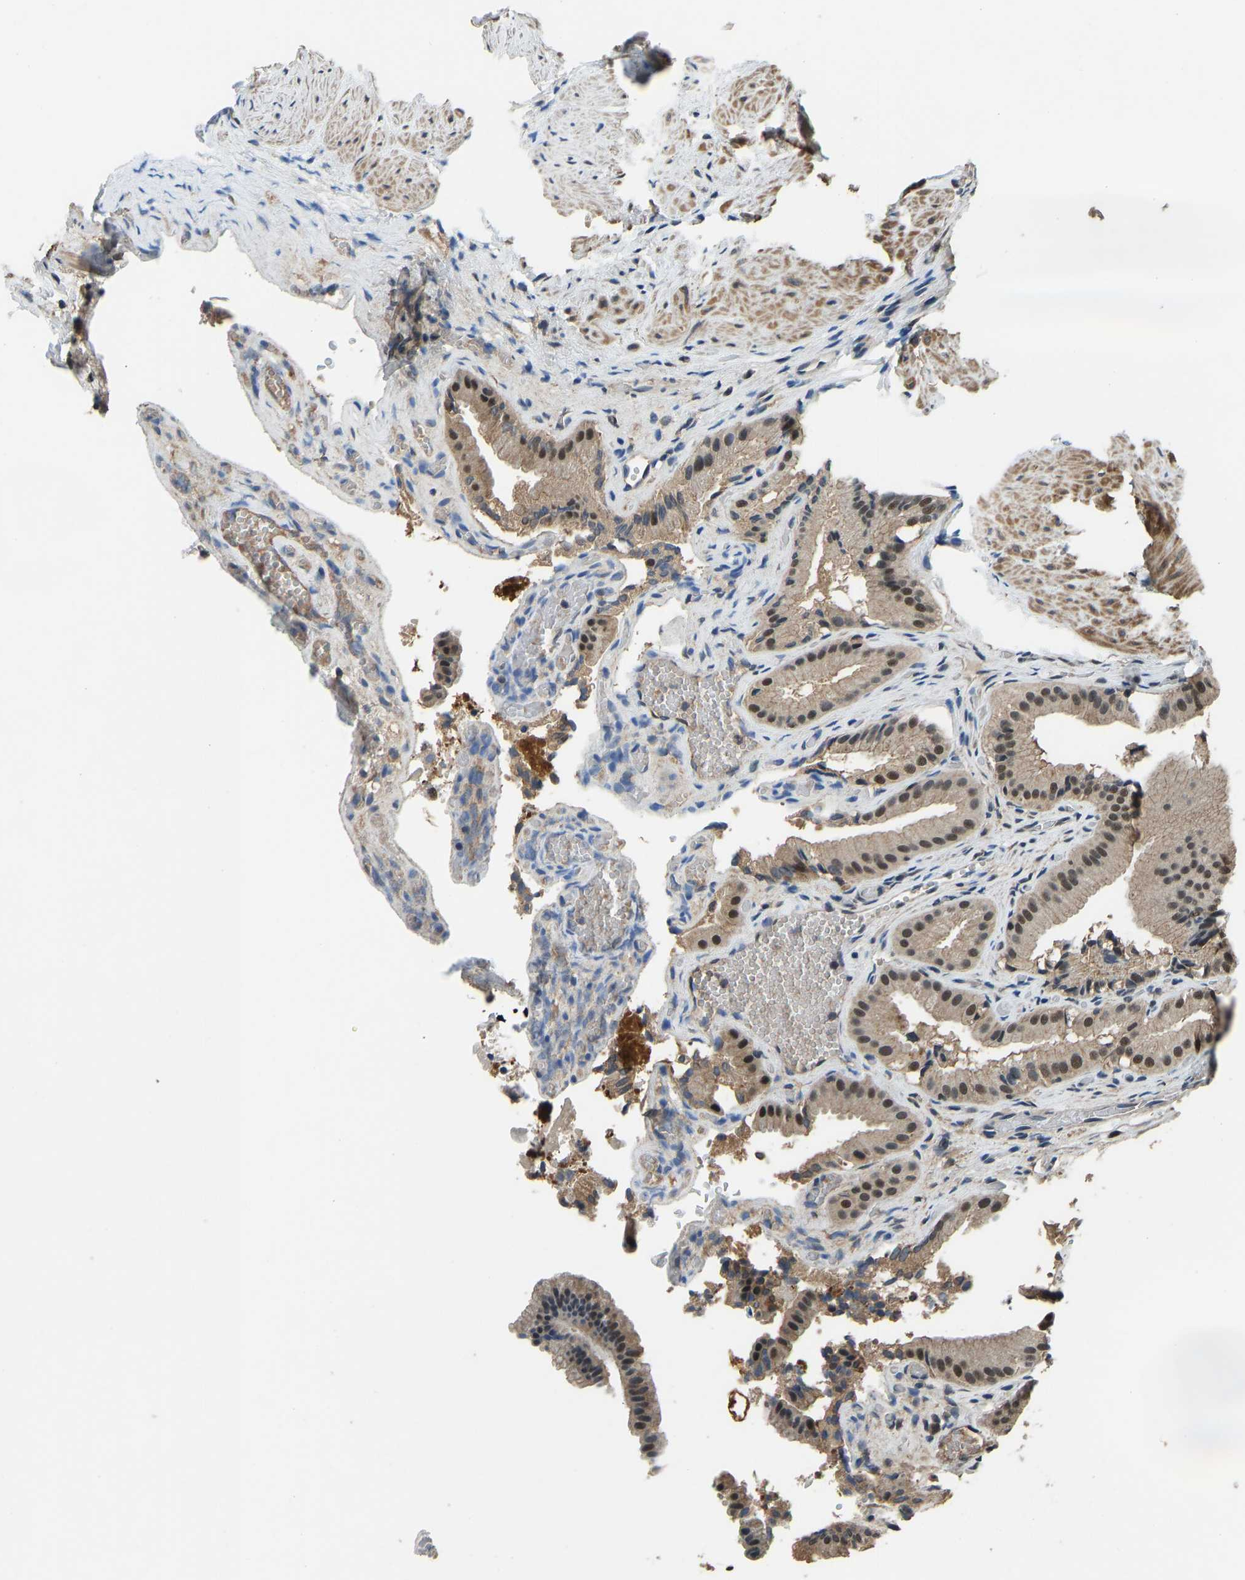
{"staining": {"intensity": "moderate", "quantity": ">75%", "location": "cytoplasmic/membranous,nuclear"}, "tissue": "gallbladder", "cell_type": "Glandular cells", "image_type": "normal", "snomed": [{"axis": "morphology", "description": "Normal tissue, NOS"}, {"axis": "topography", "description": "Gallbladder"}], "caption": "This is a photomicrograph of IHC staining of normal gallbladder, which shows moderate positivity in the cytoplasmic/membranous,nuclear of glandular cells.", "gene": "TOX4", "patient": {"sex": "male", "age": 49}}